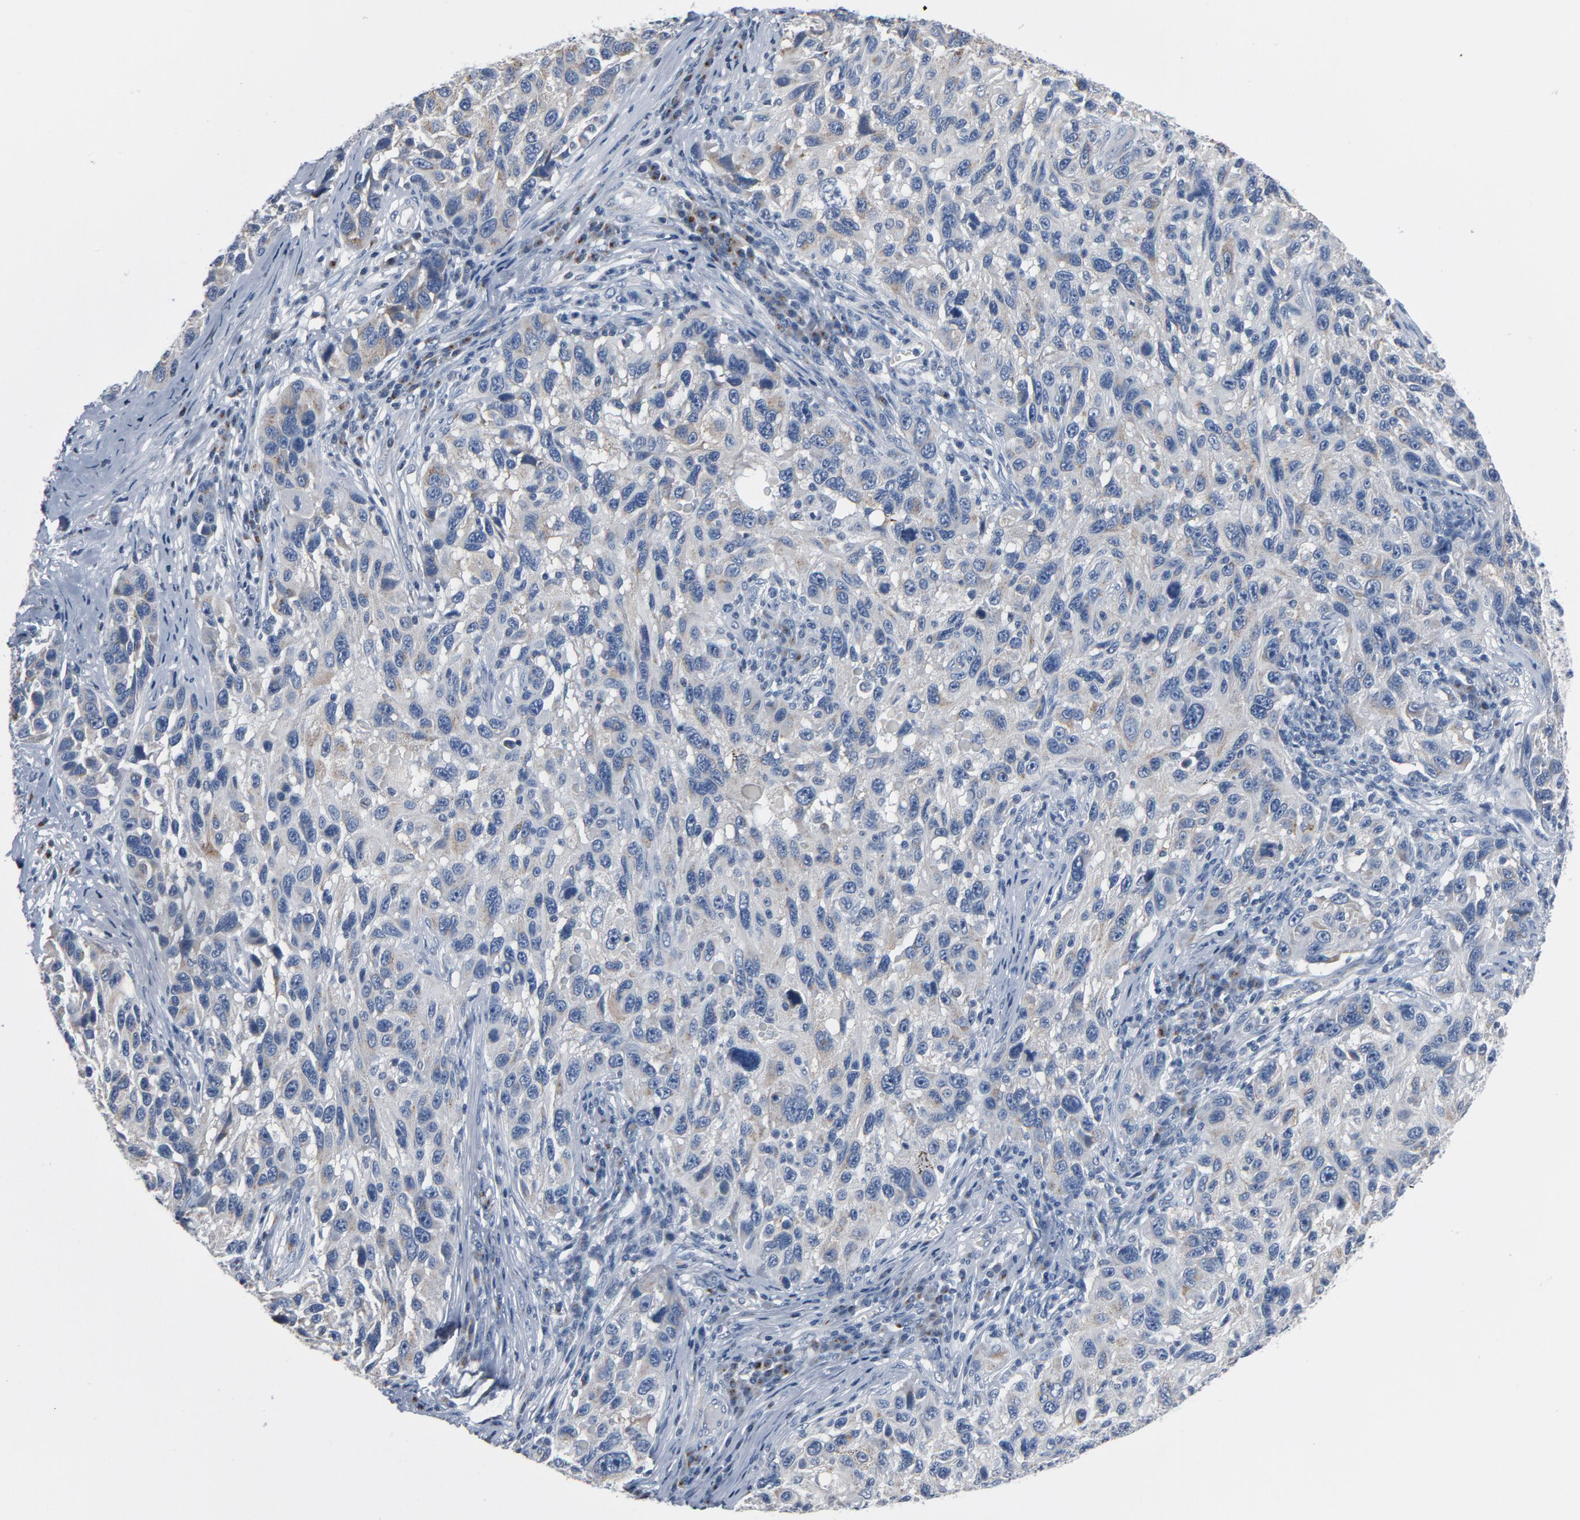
{"staining": {"intensity": "moderate", "quantity": "25%-75%", "location": "cytoplasmic/membranous"}, "tissue": "melanoma", "cell_type": "Tumor cells", "image_type": "cancer", "snomed": [{"axis": "morphology", "description": "Malignant melanoma, NOS"}, {"axis": "topography", "description": "Skin"}], "caption": "An immunohistochemistry micrograph of tumor tissue is shown. Protein staining in brown highlights moderate cytoplasmic/membranous positivity in malignant melanoma within tumor cells.", "gene": "YIPF6", "patient": {"sex": "male", "age": 53}}